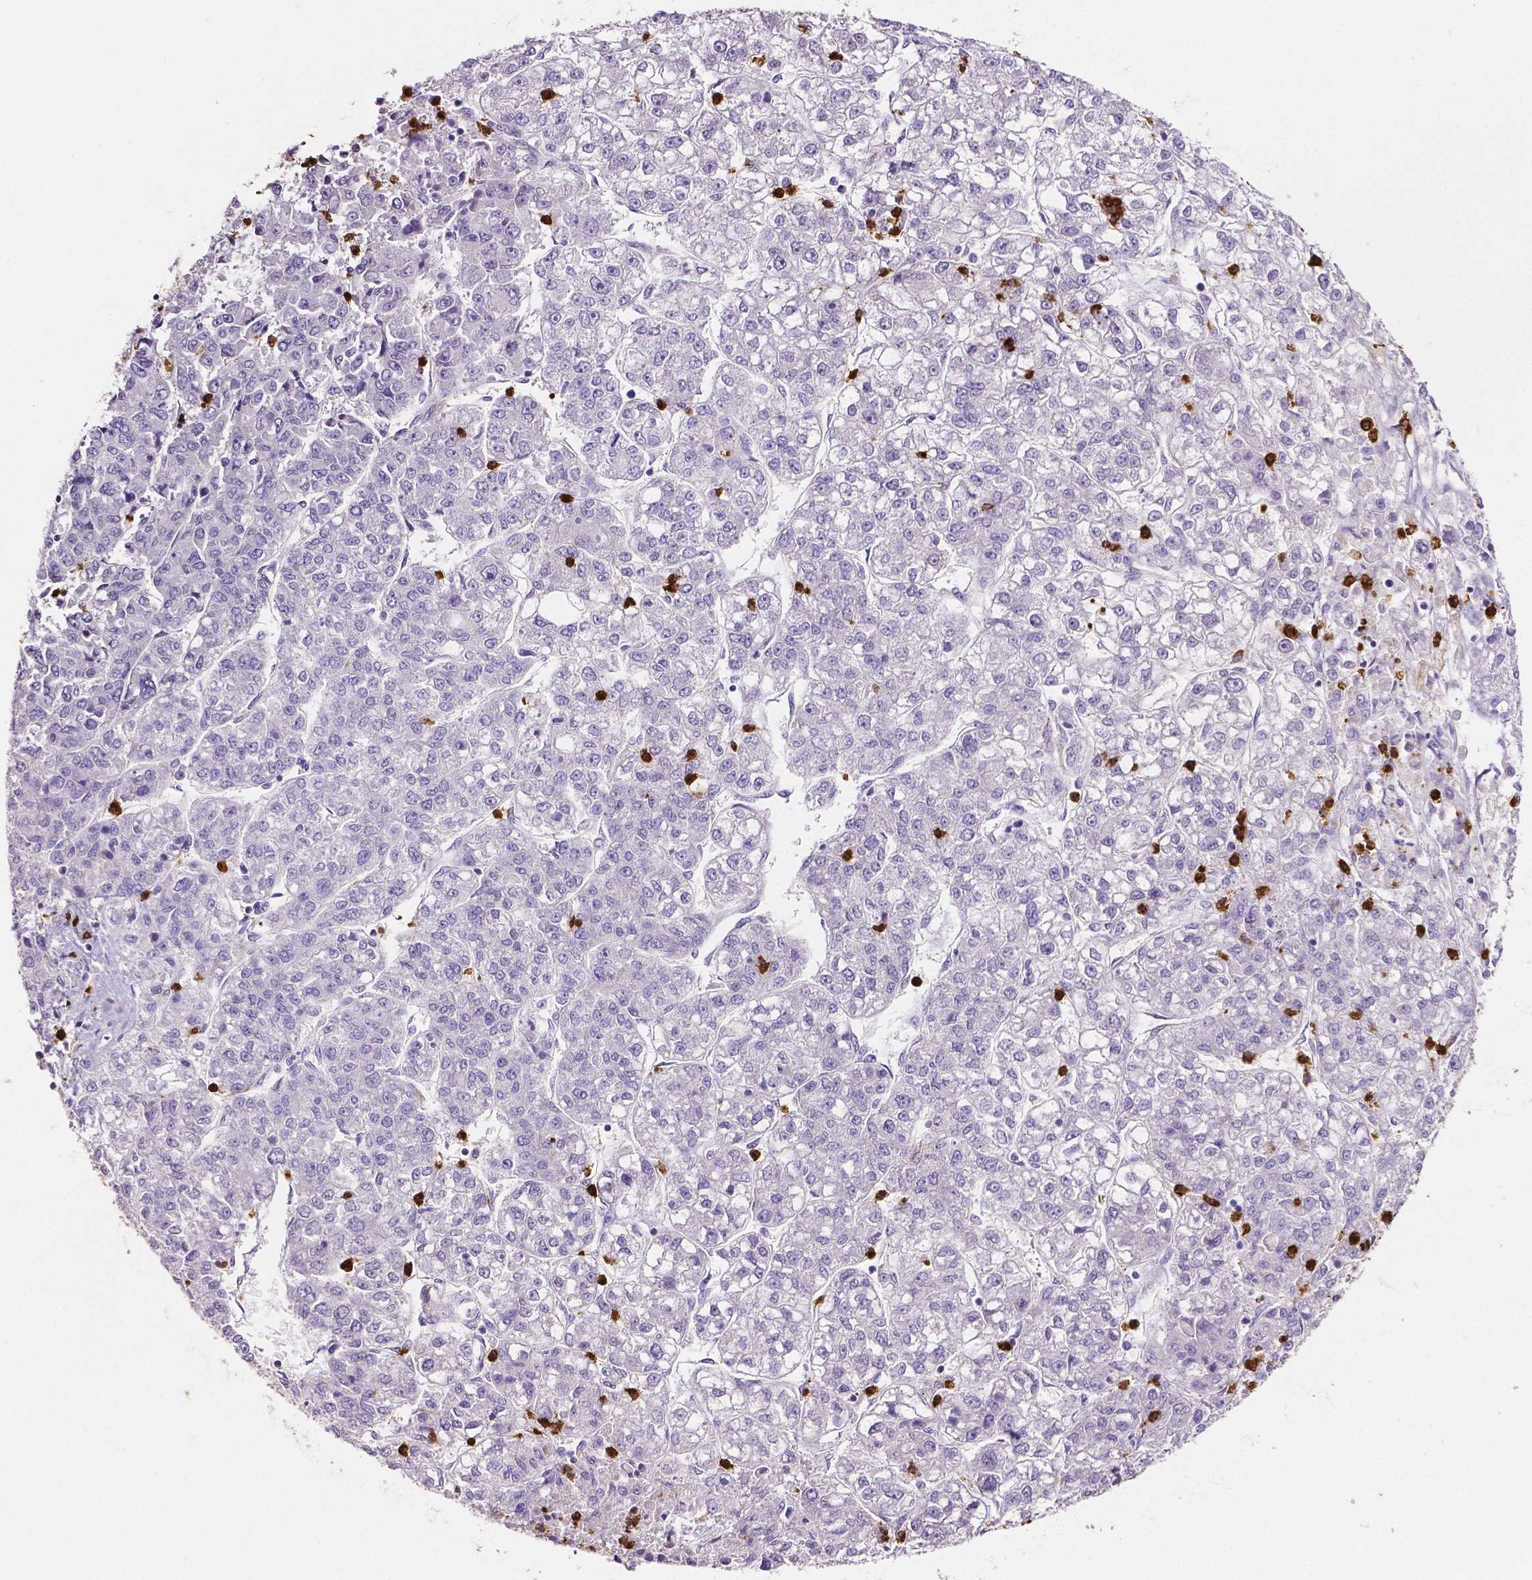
{"staining": {"intensity": "negative", "quantity": "none", "location": "none"}, "tissue": "liver cancer", "cell_type": "Tumor cells", "image_type": "cancer", "snomed": [{"axis": "morphology", "description": "Carcinoma, Hepatocellular, NOS"}, {"axis": "topography", "description": "Liver"}], "caption": "Immunohistochemical staining of liver hepatocellular carcinoma demonstrates no significant positivity in tumor cells.", "gene": "MMP9", "patient": {"sex": "male", "age": 56}}